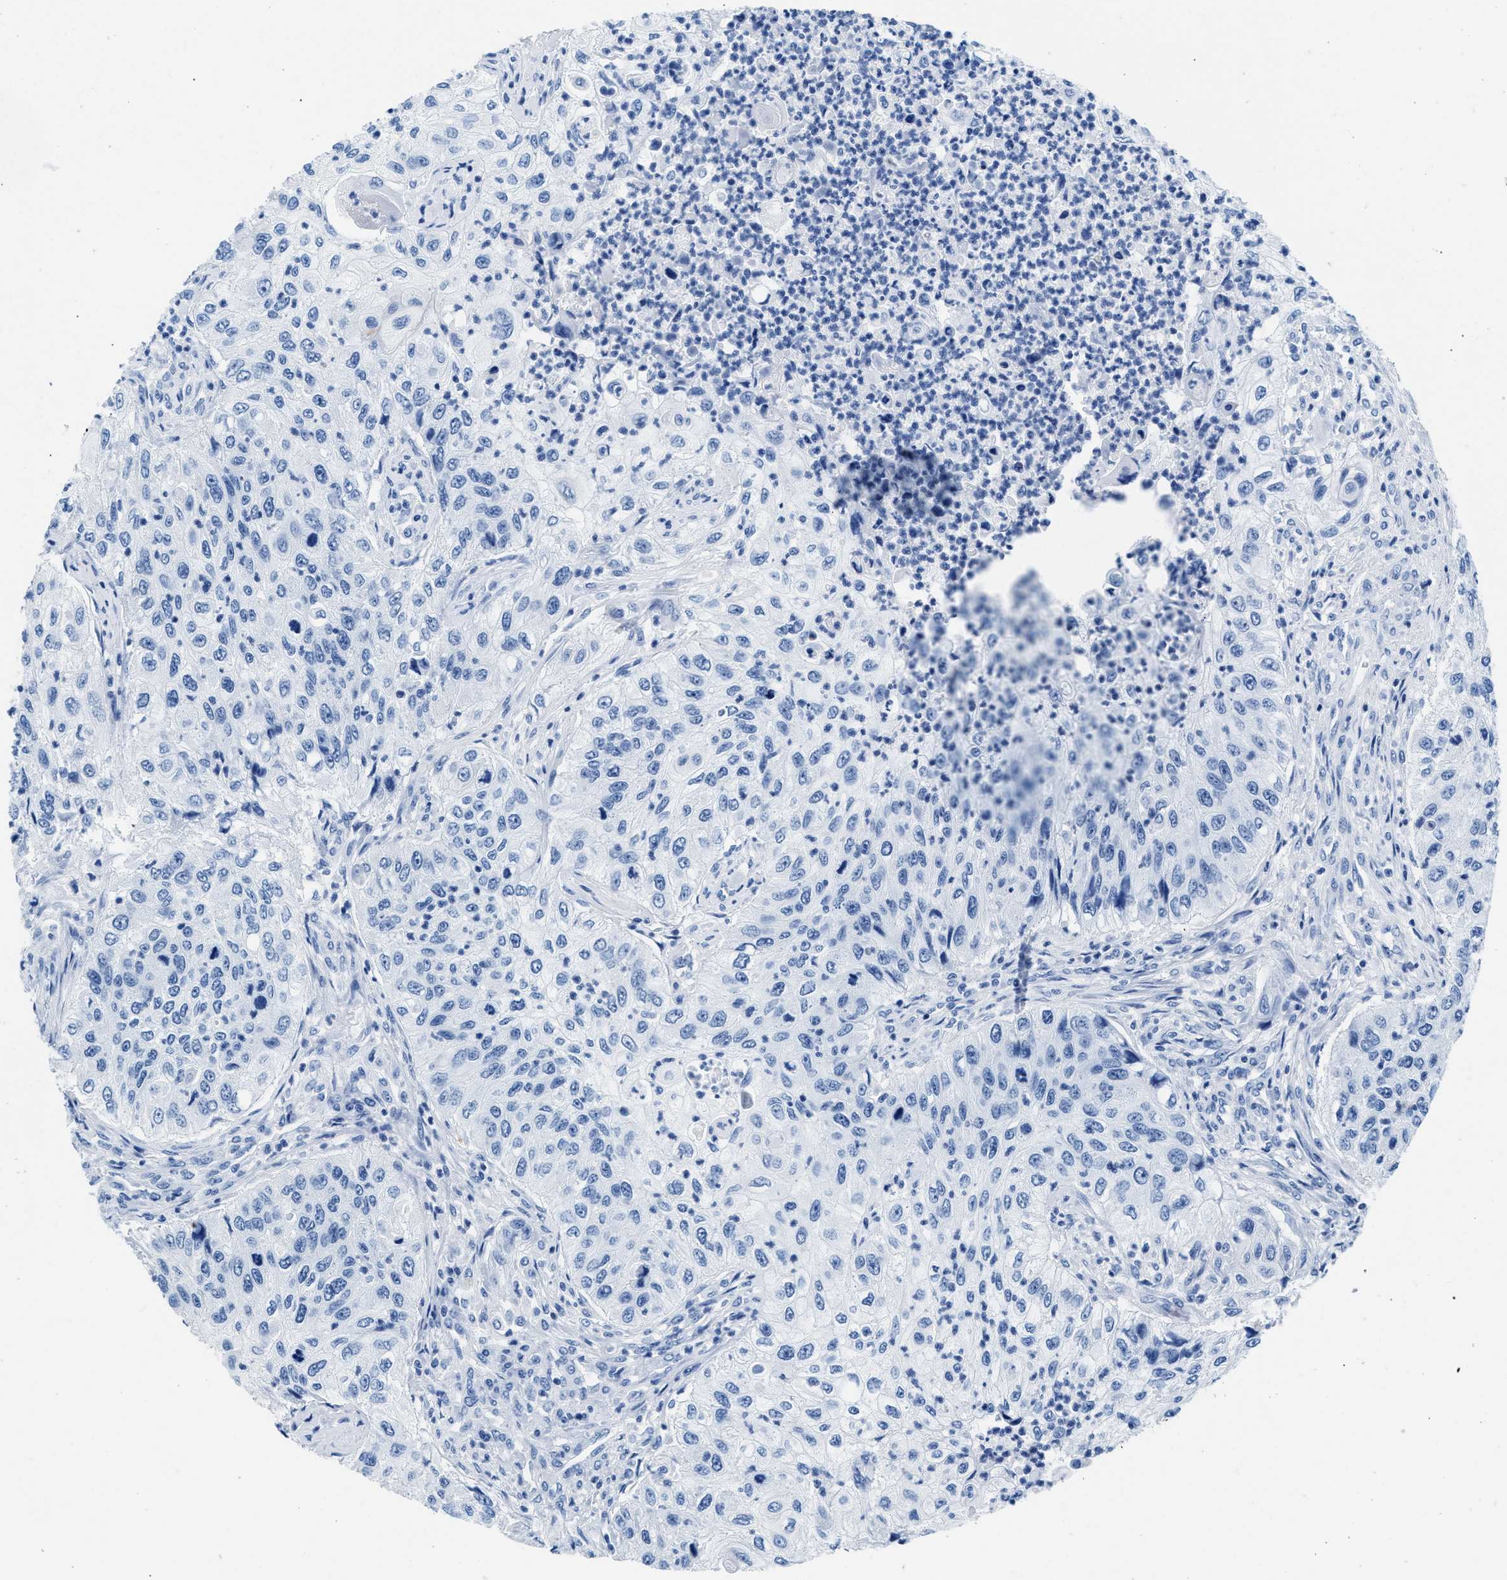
{"staining": {"intensity": "negative", "quantity": "none", "location": "none"}, "tissue": "urothelial cancer", "cell_type": "Tumor cells", "image_type": "cancer", "snomed": [{"axis": "morphology", "description": "Urothelial carcinoma, High grade"}, {"axis": "topography", "description": "Urinary bladder"}], "caption": "Immunohistochemical staining of human urothelial cancer displays no significant positivity in tumor cells. Brightfield microscopy of immunohistochemistry stained with DAB (brown) and hematoxylin (blue), captured at high magnification.", "gene": "CPS1", "patient": {"sex": "female", "age": 60}}